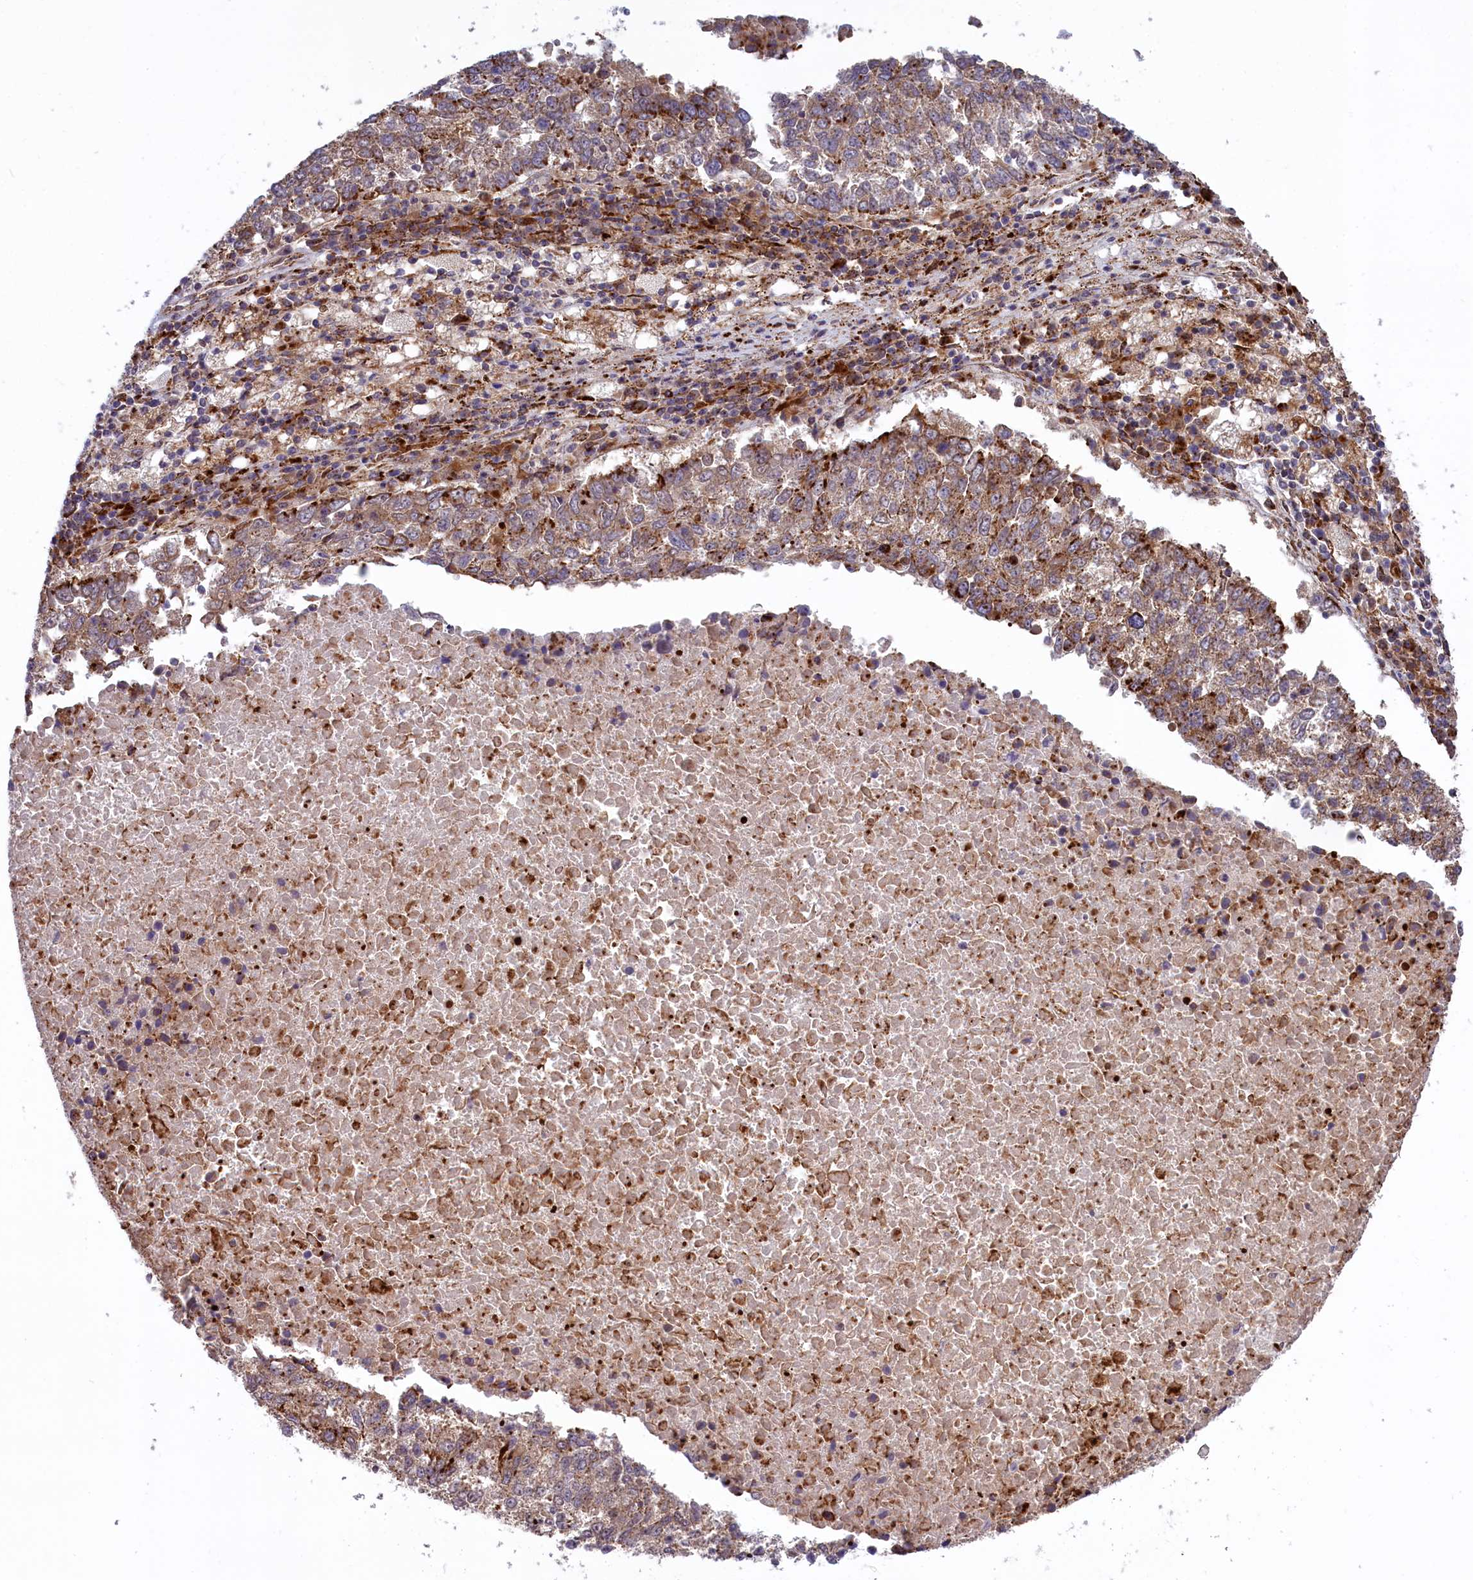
{"staining": {"intensity": "moderate", "quantity": ">75%", "location": "cytoplasmic/membranous"}, "tissue": "lung cancer", "cell_type": "Tumor cells", "image_type": "cancer", "snomed": [{"axis": "morphology", "description": "Squamous cell carcinoma, NOS"}, {"axis": "topography", "description": "Lung"}], "caption": "Tumor cells exhibit medium levels of moderate cytoplasmic/membranous expression in approximately >75% of cells in human squamous cell carcinoma (lung).", "gene": "MAN2B1", "patient": {"sex": "male", "age": 73}}